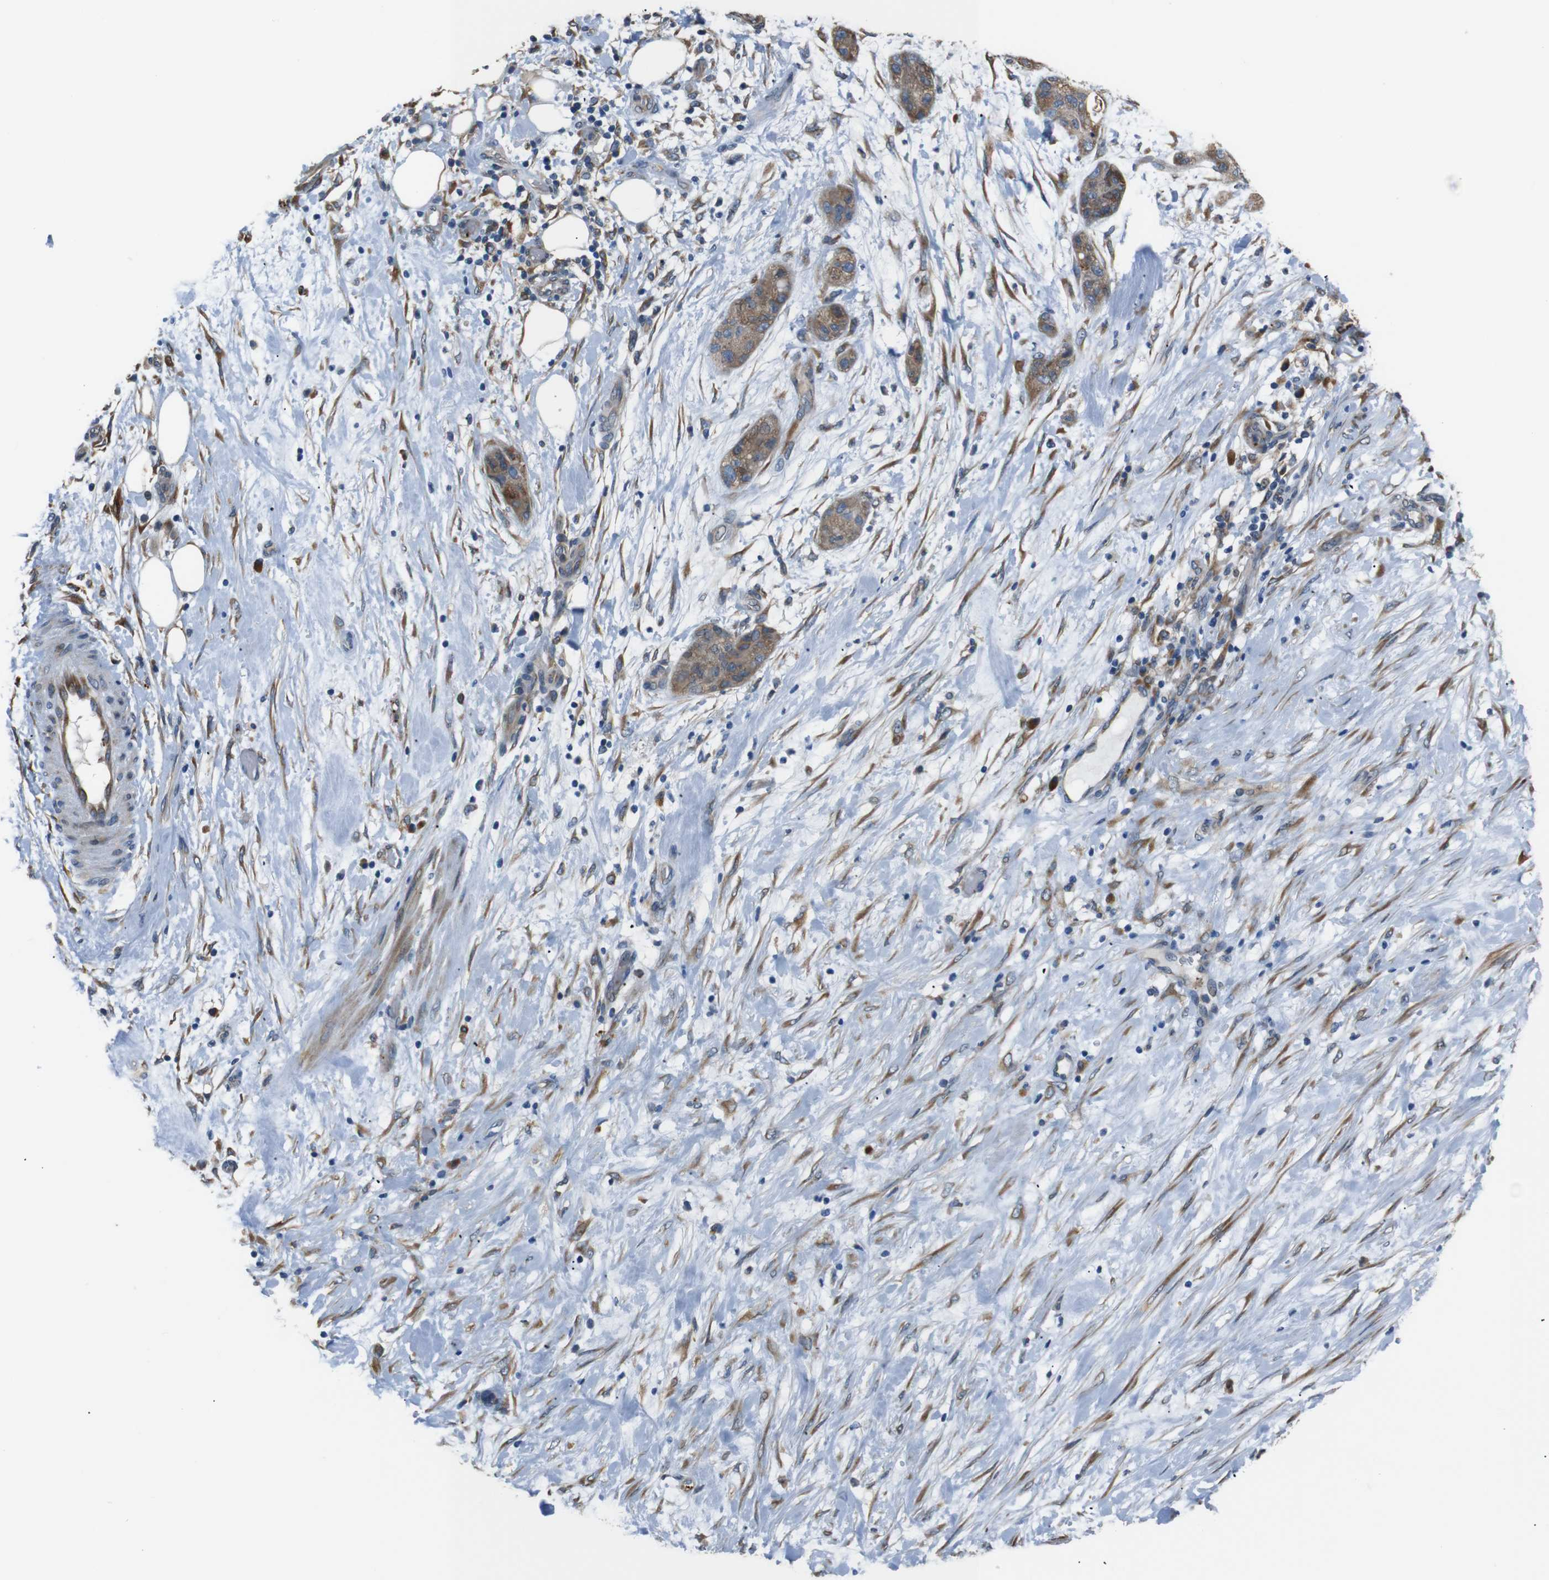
{"staining": {"intensity": "moderate", "quantity": ">75%", "location": "cytoplasmic/membranous"}, "tissue": "pancreatic cancer", "cell_type": "Tumor cells", "image_type": "cancer", "snomed": [{"axis": "morphology", "description": "Adenocarcinoma, NOS"}, {"axis": "topography", "description": "Pancreas"}], "caption": "IHC image of neoplastic tissue: human pancreatic cancer (adenocarcinoma) stained using immunohistochemistry (IHC) reveals medium levels of moderate protein expression localized specifically in the cytoplasmic/membranous of tumor cells, appearing as a cytoplasmic/membranous brown color.", "gene": "TMED2", "patient": {"sex": "female", "age": 78}}